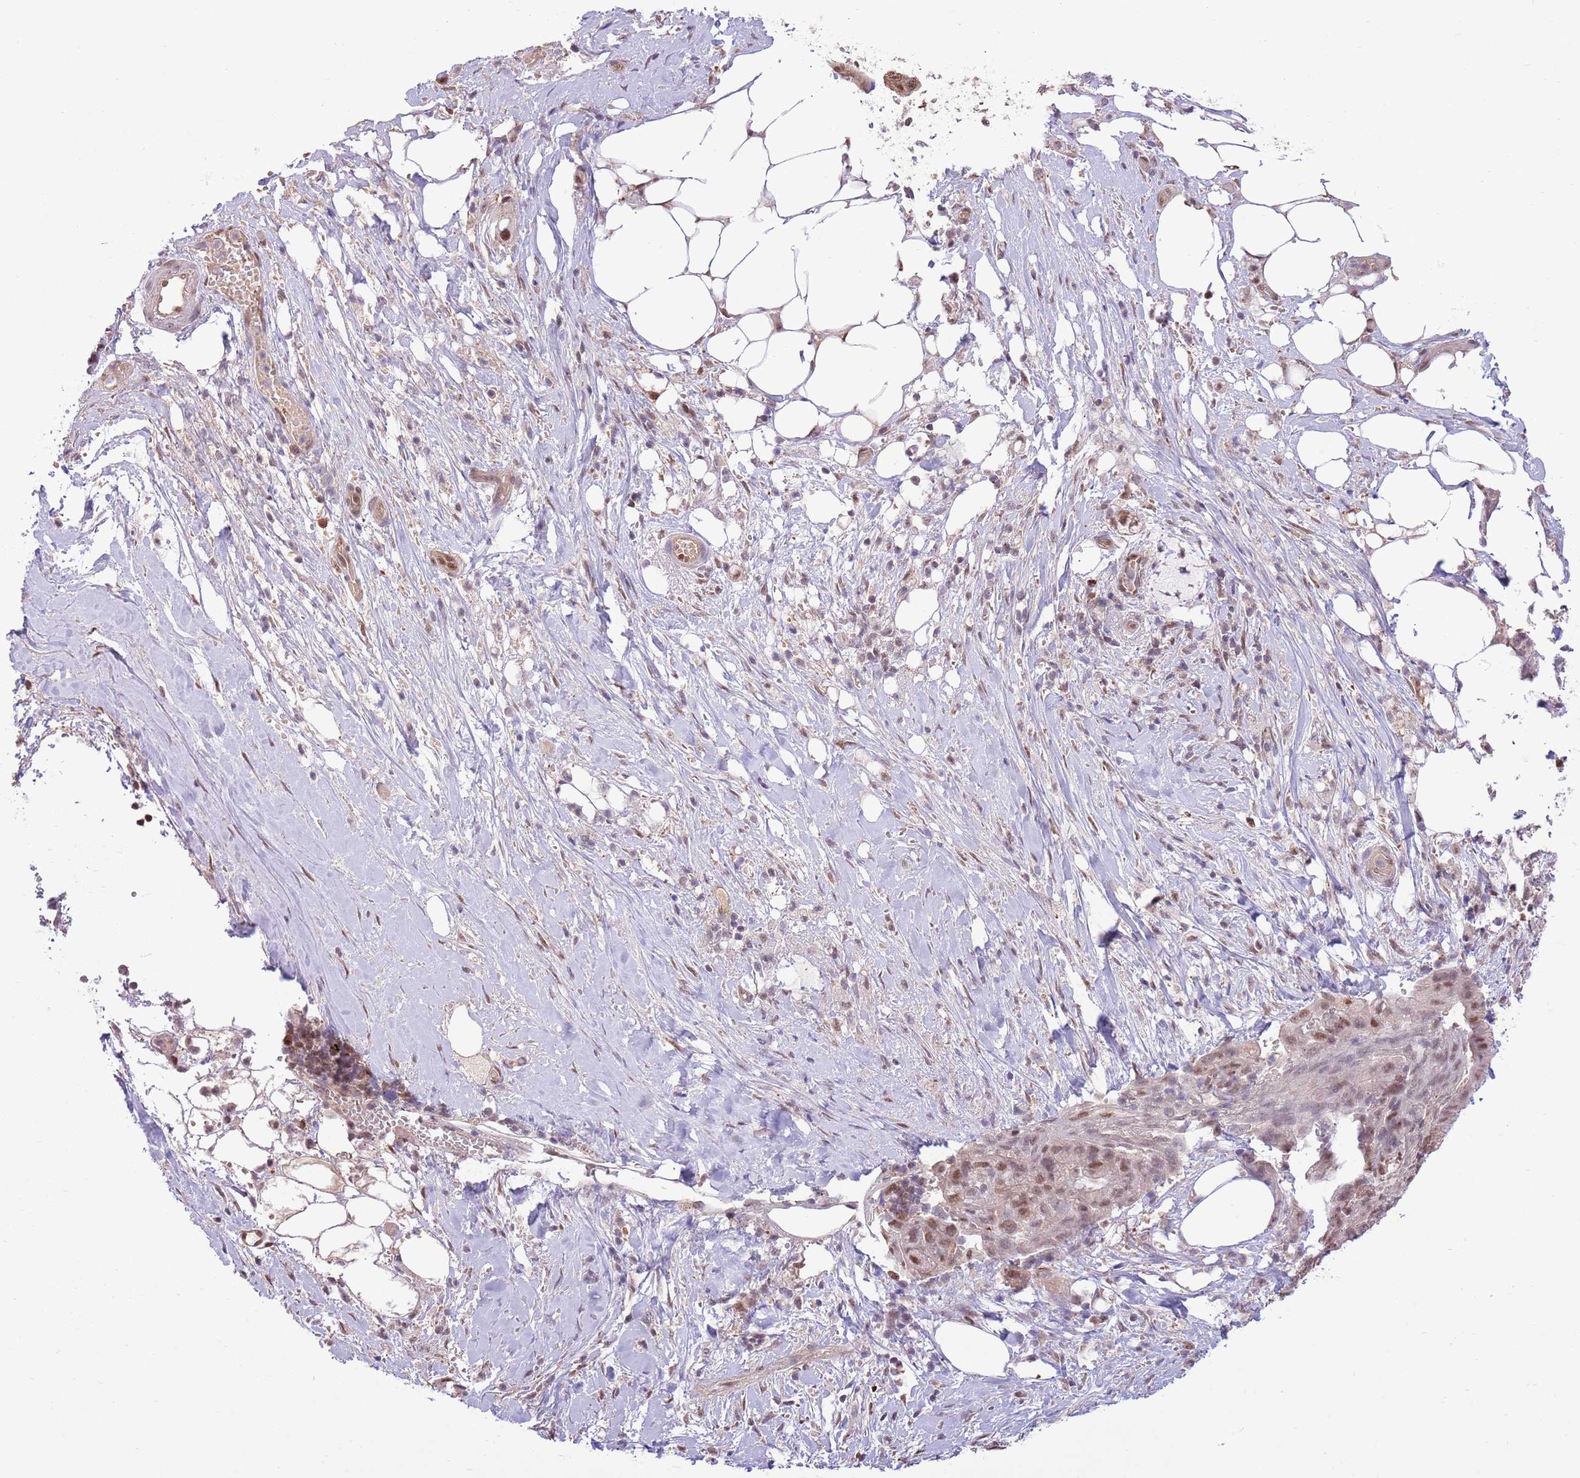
{"staining": {"intensity": "moderate", "quantity": "25%-75%", "location": "nuclear"}, "tissue": "pancreatic cancer", "cell_type": "Tumor cells", "image_type": "cancer", "snomed": [{"axis": "morphology", "description": "Adenocarcinoma, NOS"}, {"axis": "topography", "description": "Pancreas"}], "caption": "This histopathology image reveals immunohistochemistry (IHC) staining of human adenocarcinoma (pancreatic), with medium moderate nuclear staining in approximately 25%-75% of tumor cells.", "gene": "NSFL1C", "patient": {"sex": "male", "age": 44}}